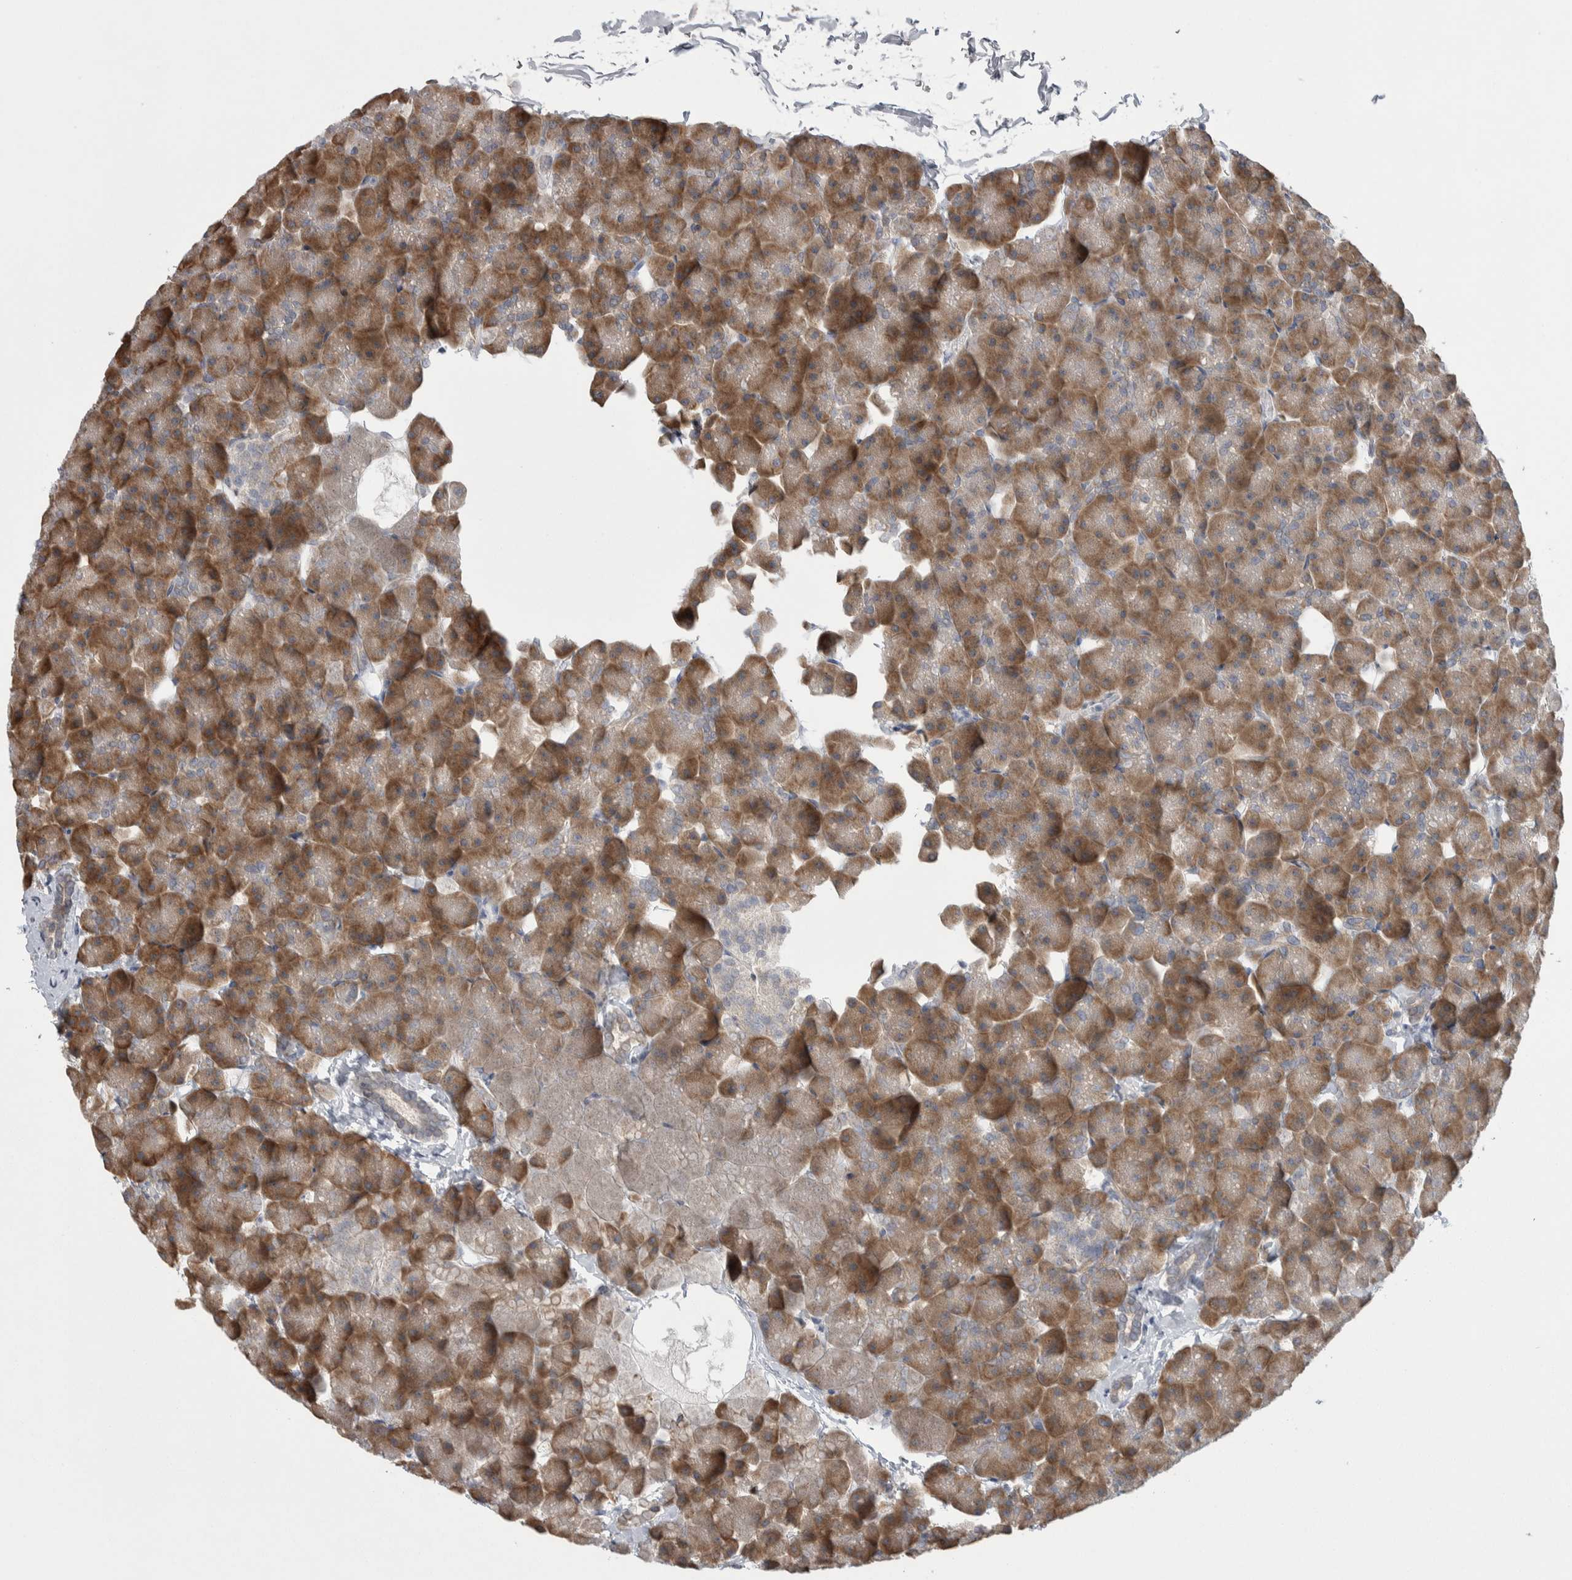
{"staining": {"intensity": "moderate", "quantity": ">75%", "location": "cytoplasmic/membranous"}, "tissue": "pancreas", "cell_type": "Exocrine glandular cells", "image_type": "normal", "snomed": [{"axis": "morphology", "description": "Normal tissue, NOS"}, {"axis": "topography", "description": "Pancreas"}], "caption": "Protein staining by immunohistochemistry exhibits moderate cytoplasmic/membranous expression in about >75% of exocrine glandular cells in normal pancreas. (Brightfield microscopy of DAB IHC at high magnification).", "gene": "CUL2", "patient": {"sex": "male", "age": 35}}